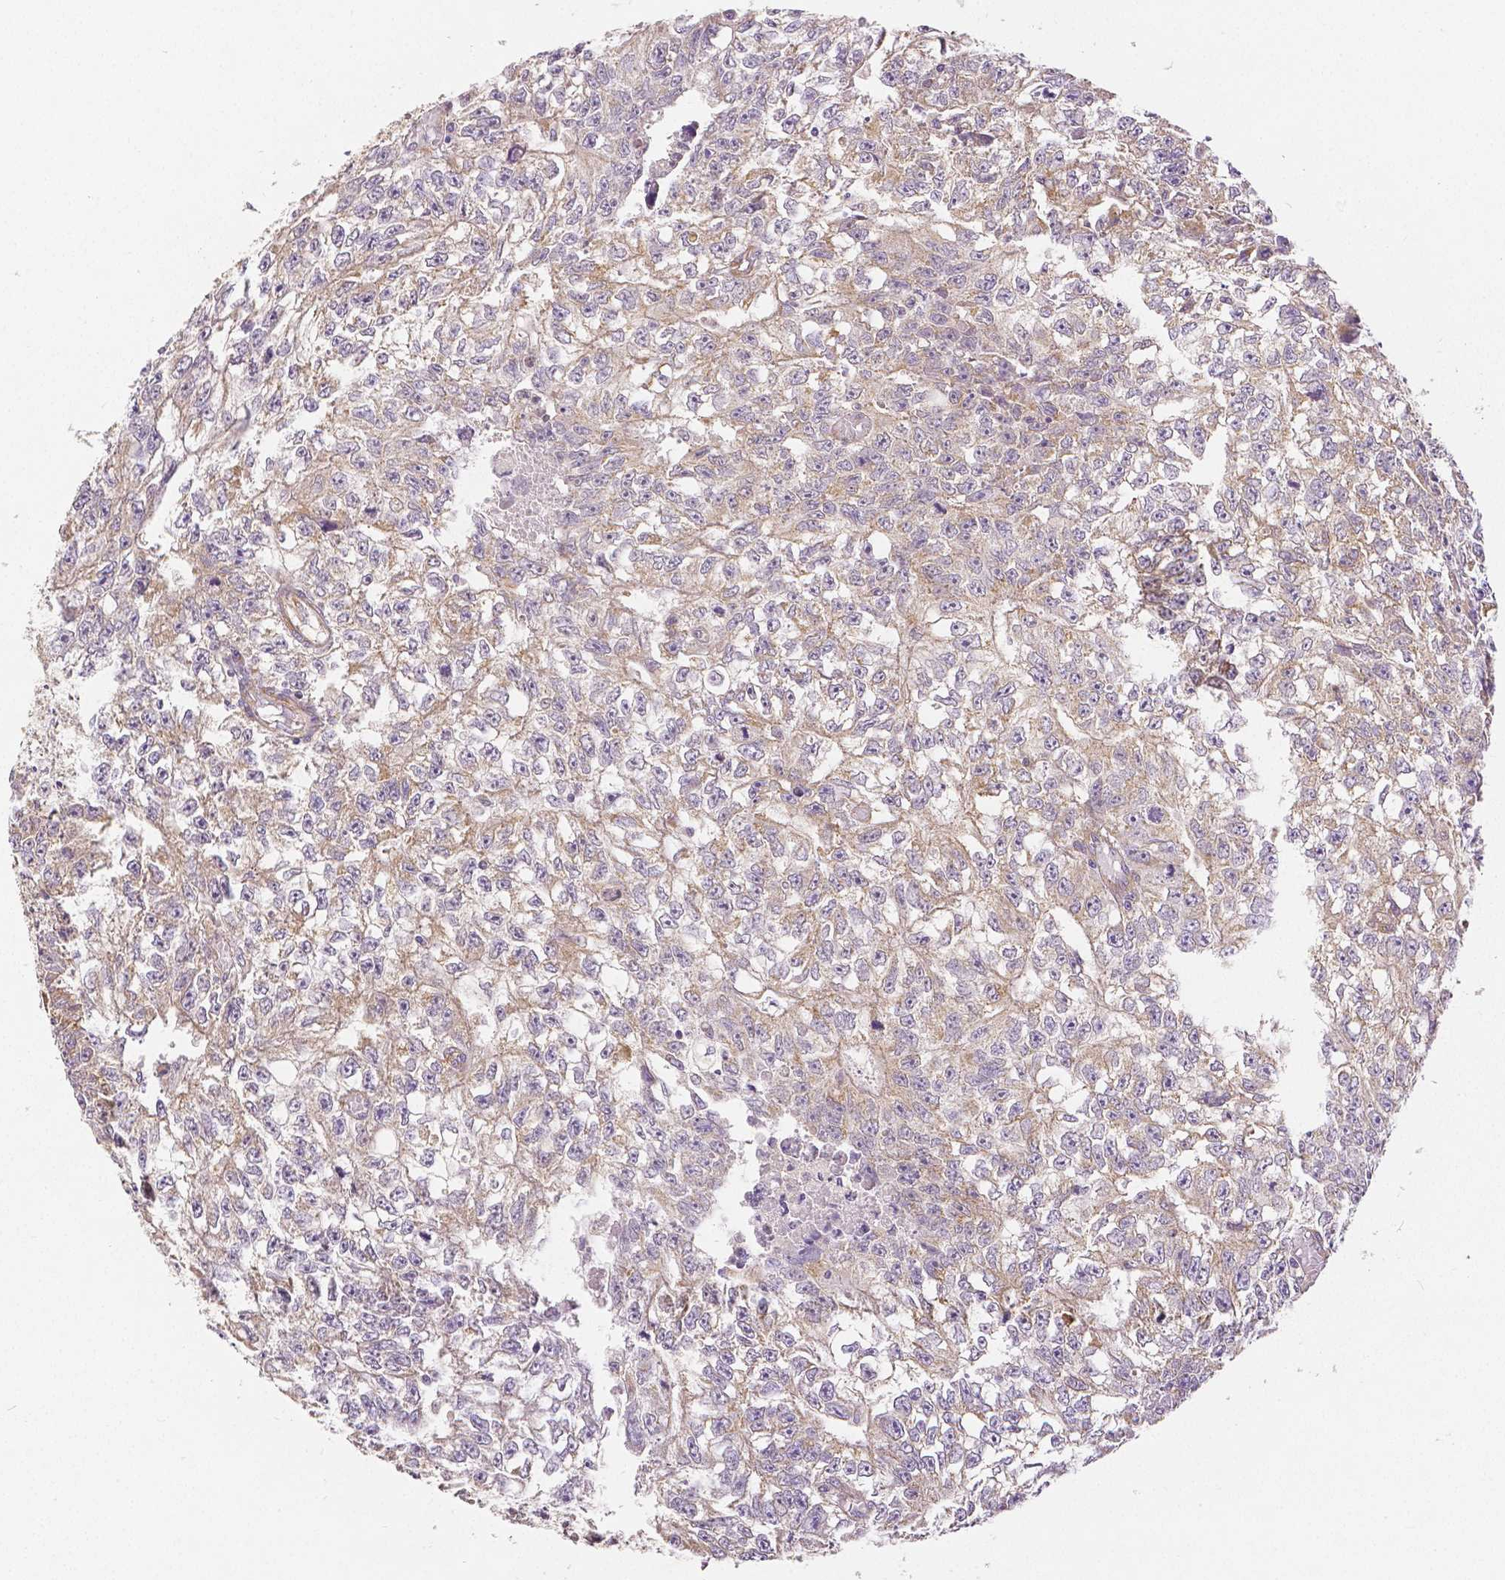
{"staining": {"intensity": "weak", "quantity": "25%-75%", "location": "cytoplasmic/membranous"}, "tissue": "testis cancer", "cell_type": "Tumor cells", "image_type": "cancer", "snomed": [{"axis": "morphology", "description": "Carcinoma, Embryonal, NOS"}, {"axis": "morphology", "description": "Teratoma, malignant, NOS"}, {"axis": "topography", "description": "Testis"}], "caption": "Immunohistochemistry photomicrograph of testis teratoma (malignant) stained for a protein (brown), which reveals low levels of weak cytoplasmic/membranous expression in about 25%-75% of tumor cells.", "gene": "RHOT1", "patient": {"sex": "male", "age": 24}}